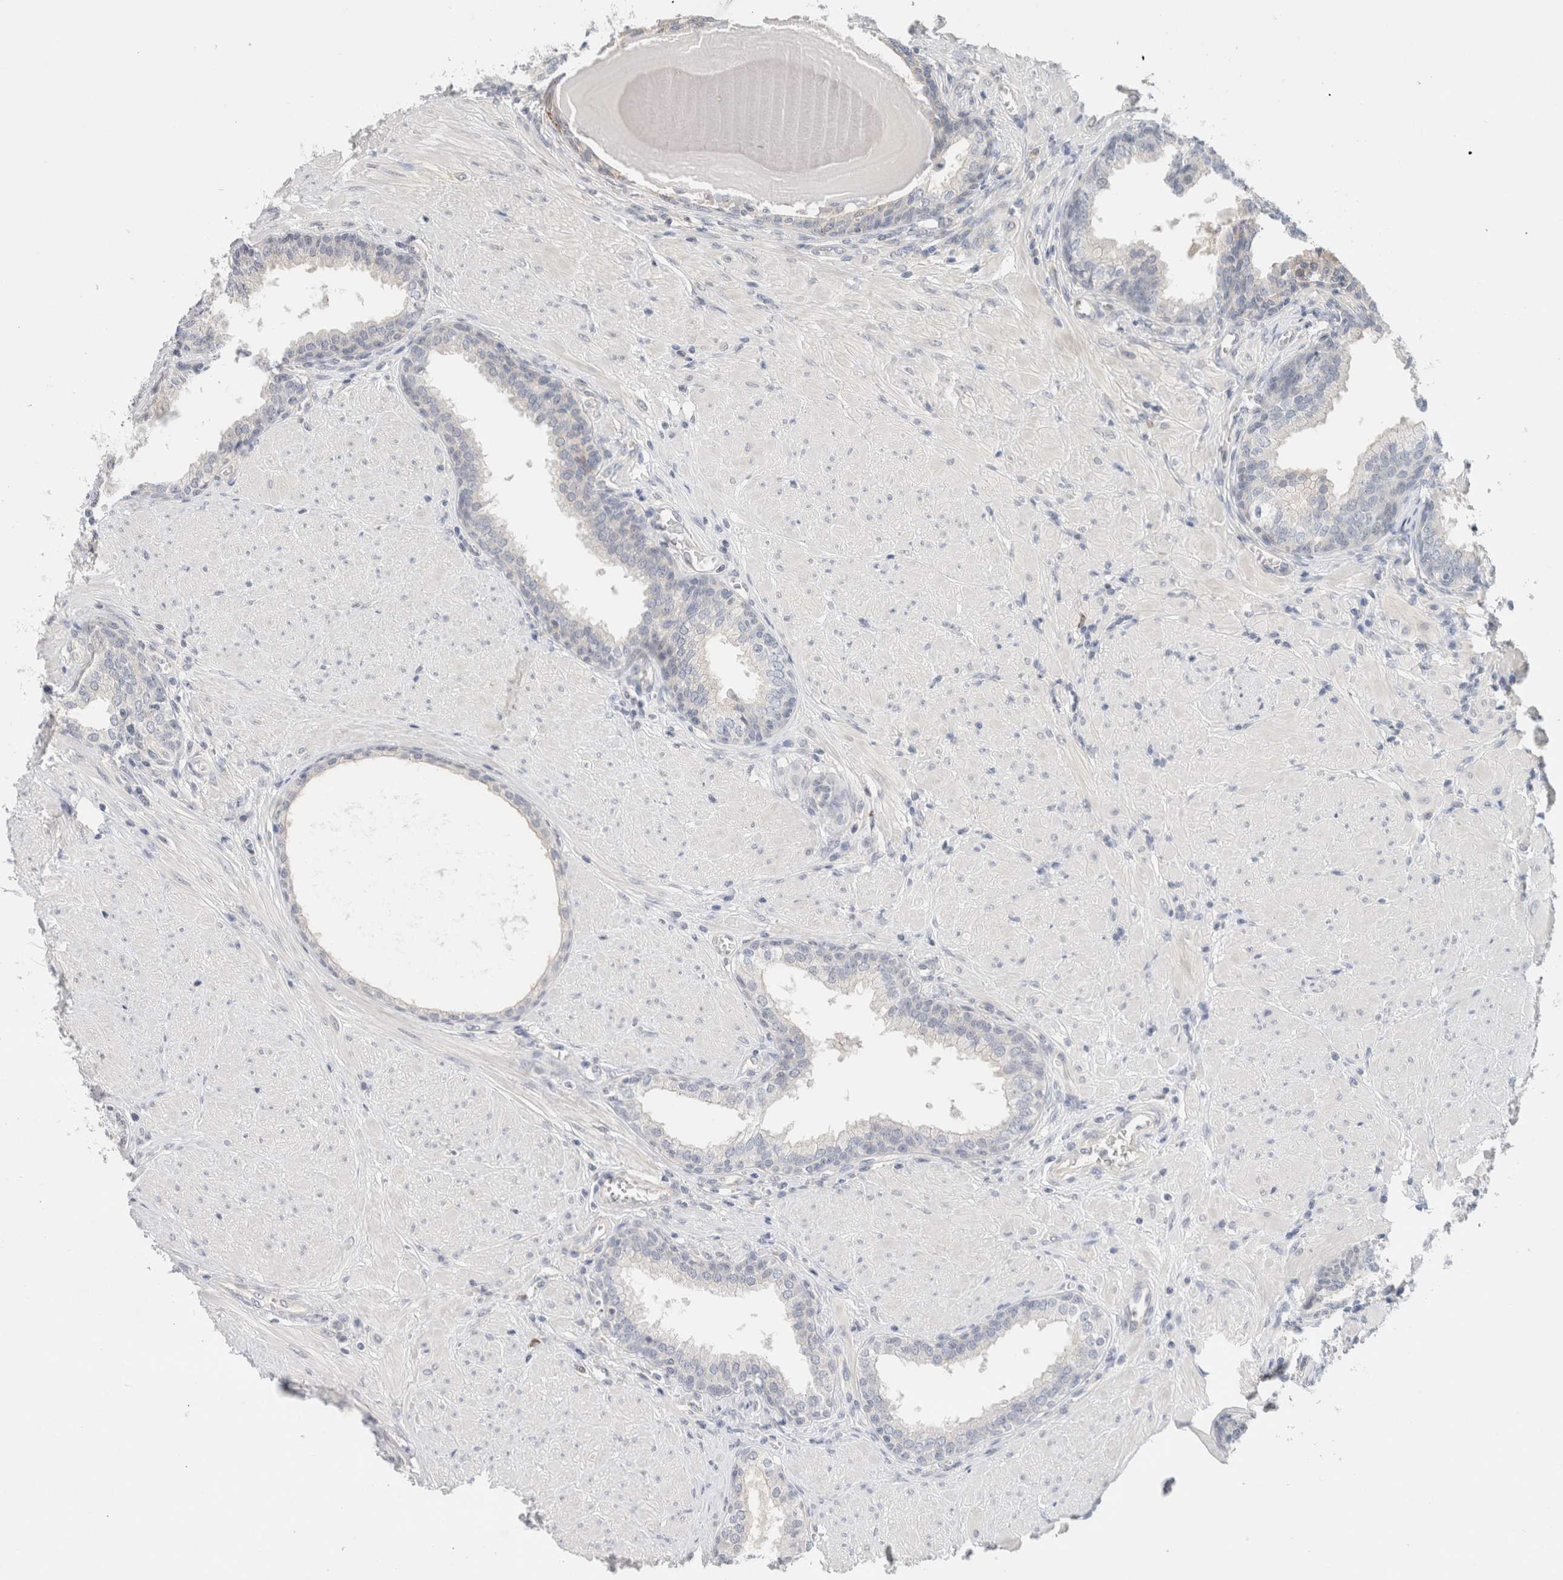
{"staining": {"intensity": "weak", "quantity": "<25%", "location": "cytoplasmic/membranous"}, "tissue": "prostate", "cell_type": "Glandular cells", "image_type": "normal", "snomed": [{"axis": "morphology", "description": "Normal tissue, NOS"}, {"axis": "topography", "description": "Prostate"}], "caption": "Glandular cells show no significant protein positivity in benign prostate. Brightfield microscopy of immunohistochemistry (IHC) stained with DAB (brown) and hematoxylin (blue), captured at high magnification.", "gene": "SDR16C5", "patient": {"sex": "male", "age": 51}}